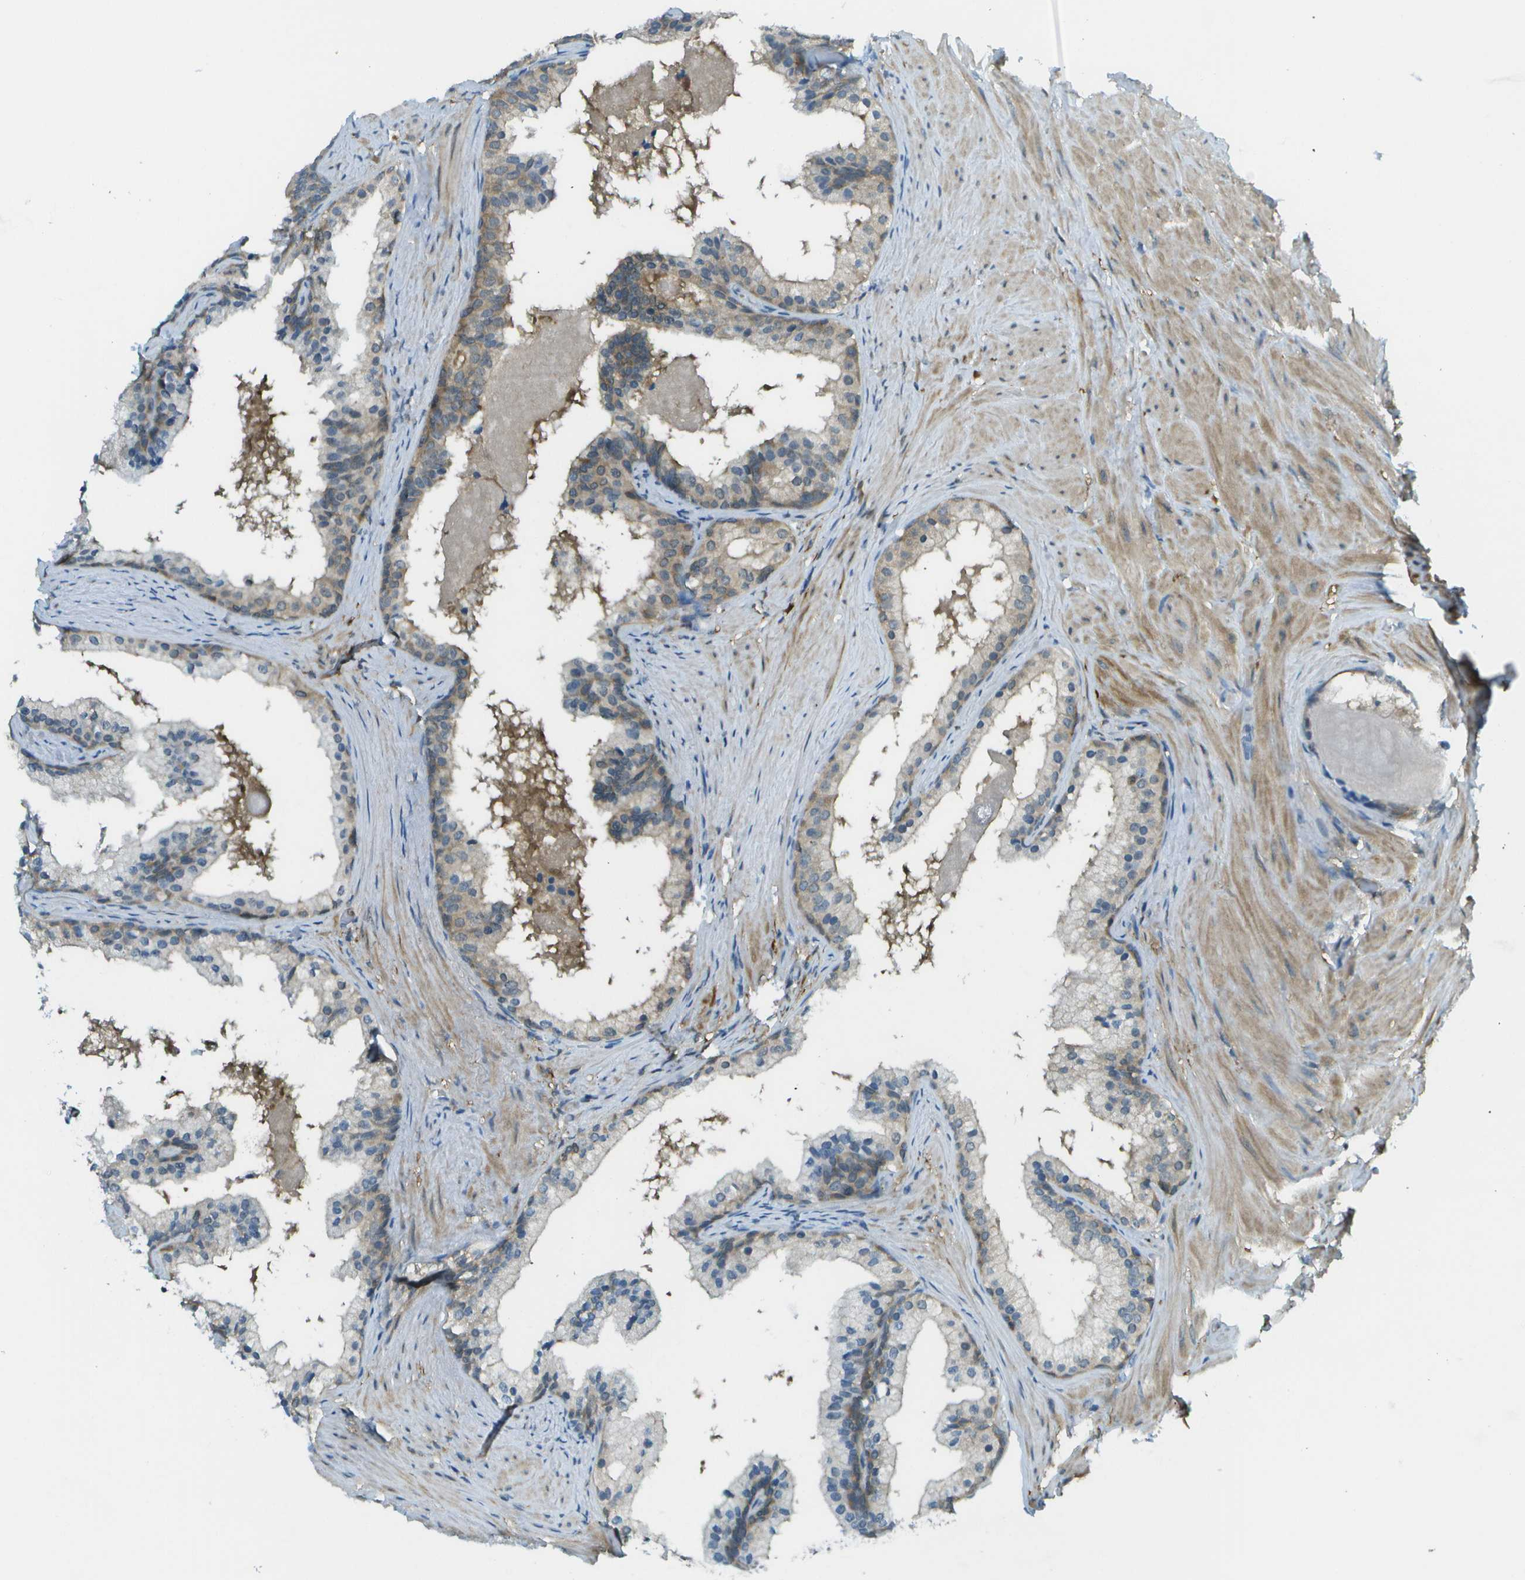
{"staining": {"intensity": "negative", "quantity": "none", "location": "none"}, "tissue": "prostate cancer", "cell_type": "Tumor cells", "image_type": "cancer", "snomed": [{"axis": "morphology", "description": "Adenocarcinoma, Low grade"}, {"axis": "topography", "description": "Prostate"}], "caption": "Histopathology image shows no significant protein positivity in tumor cells of prostate cancer (low-grade adenocarcinoma).", "gene": "CDH23", "patient": {"sex": "male", "age": 69}}